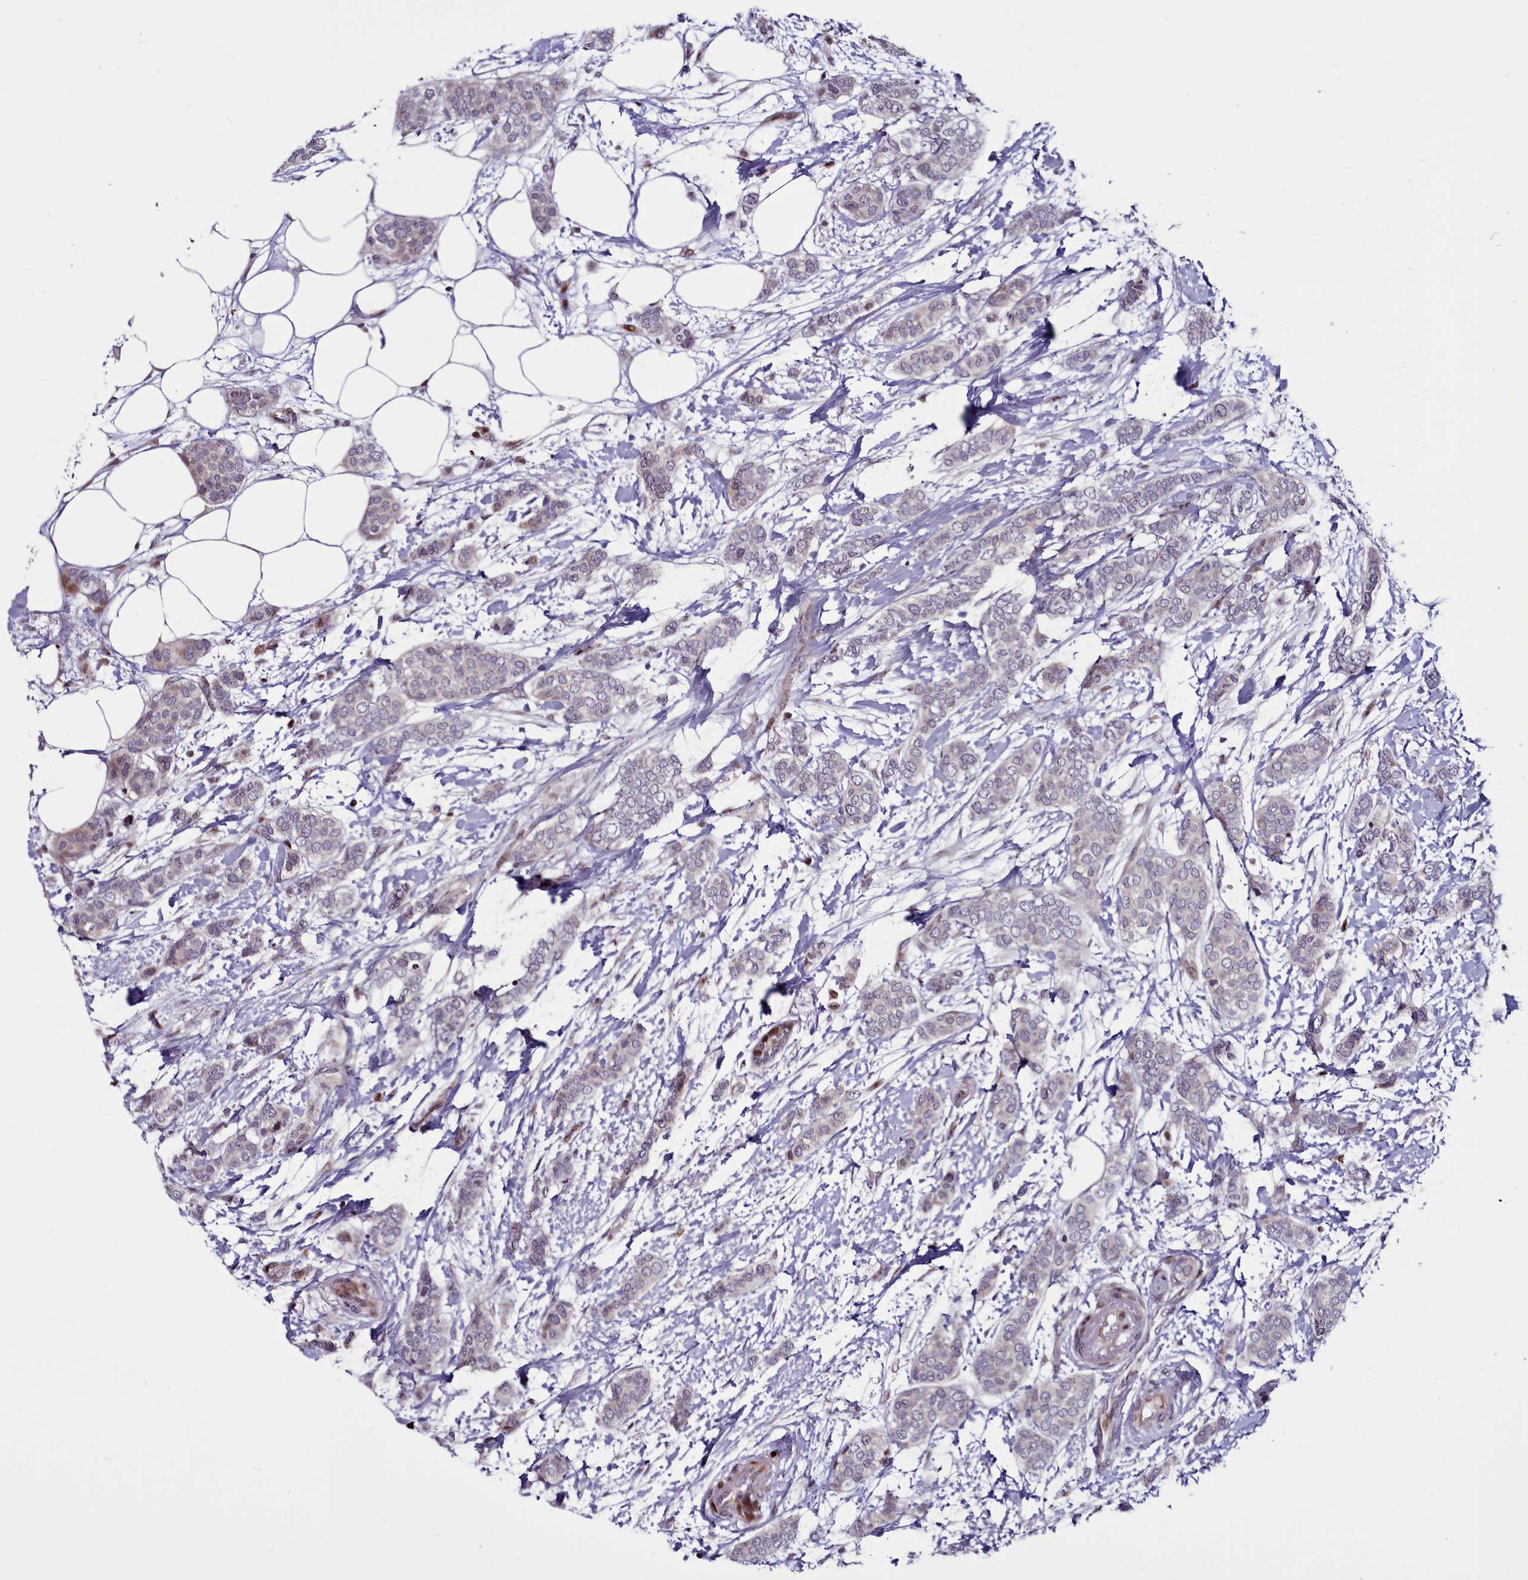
{"staining": {"intensity": "weak", "quantity": "<25%", "location": "cytoplasmic/membranous"}, "tissue": "breast cancer", "cell_type": "Tumor cells", "image_type": "cancer", "snomed": [{"axis": "morphology", "description": "Duct carcinoma"}, {"axis": "topography", "description": "Breast"}], "caption": "Tumor cells show no significant staining in infiltrating ductal carcinoma (breast).", "gene": "WBP11", "patient": {"sex": "female", "age": 72}}